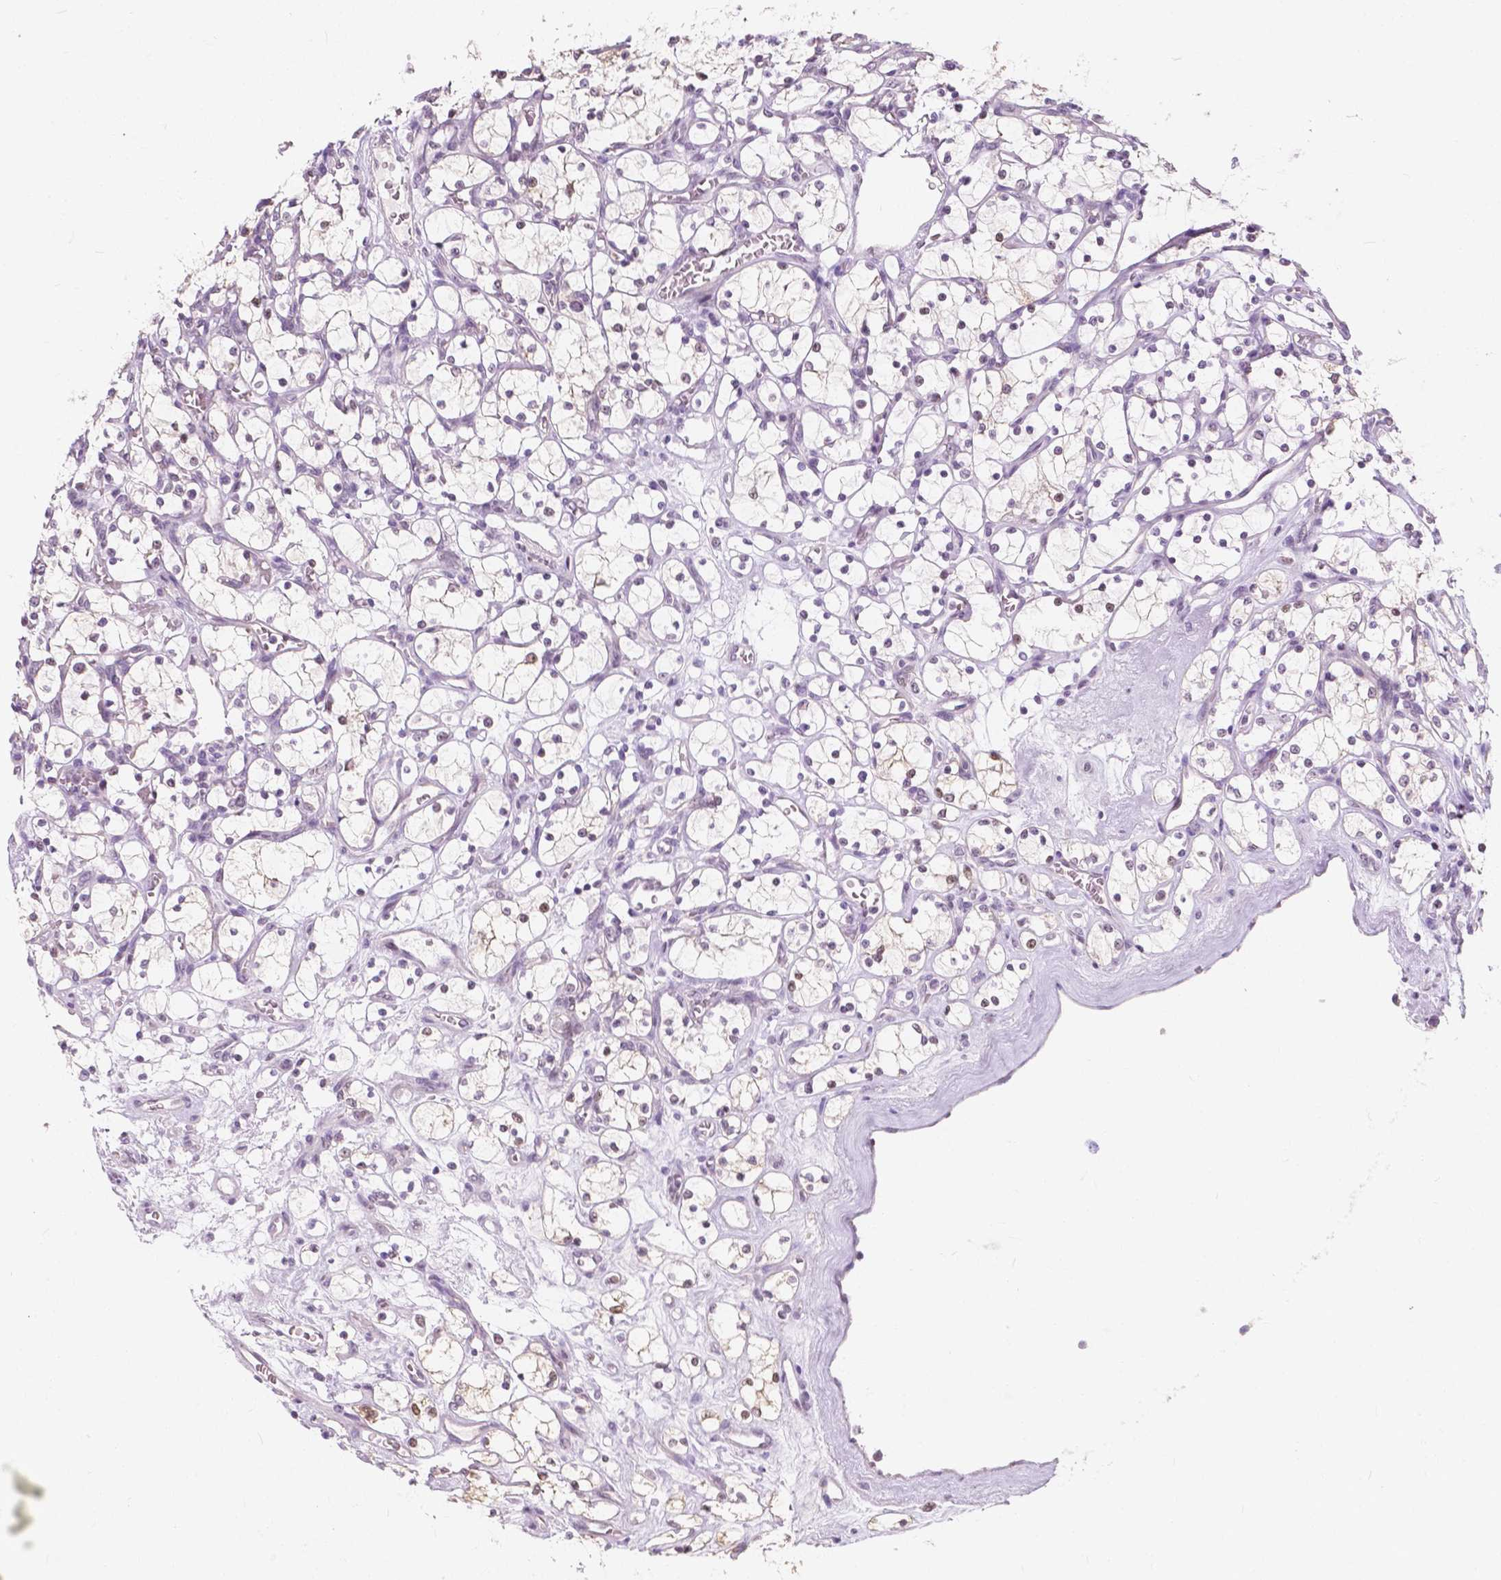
{"staining": {"intensity": "negative", "quantity": "none", "location": "none"}, "tissue": "renal cancer", "cell_type": "Tumor cells", "image_type": "cancer", "snomed": [{"axis": "morphology", "description": "Adenocarcinoma, NOS"}, {"axis": "topography", "description": "Kidney"}], "caption": "IHC histopathology image of neoplastic tissue: human renal adenocarcinoma stained with DAB (3,3'-diaminobenzidine) reveals no significant protein positivity in tumor cells.", "gene": "NOLC1", "patient": {"sex": "female", "age": 69}}